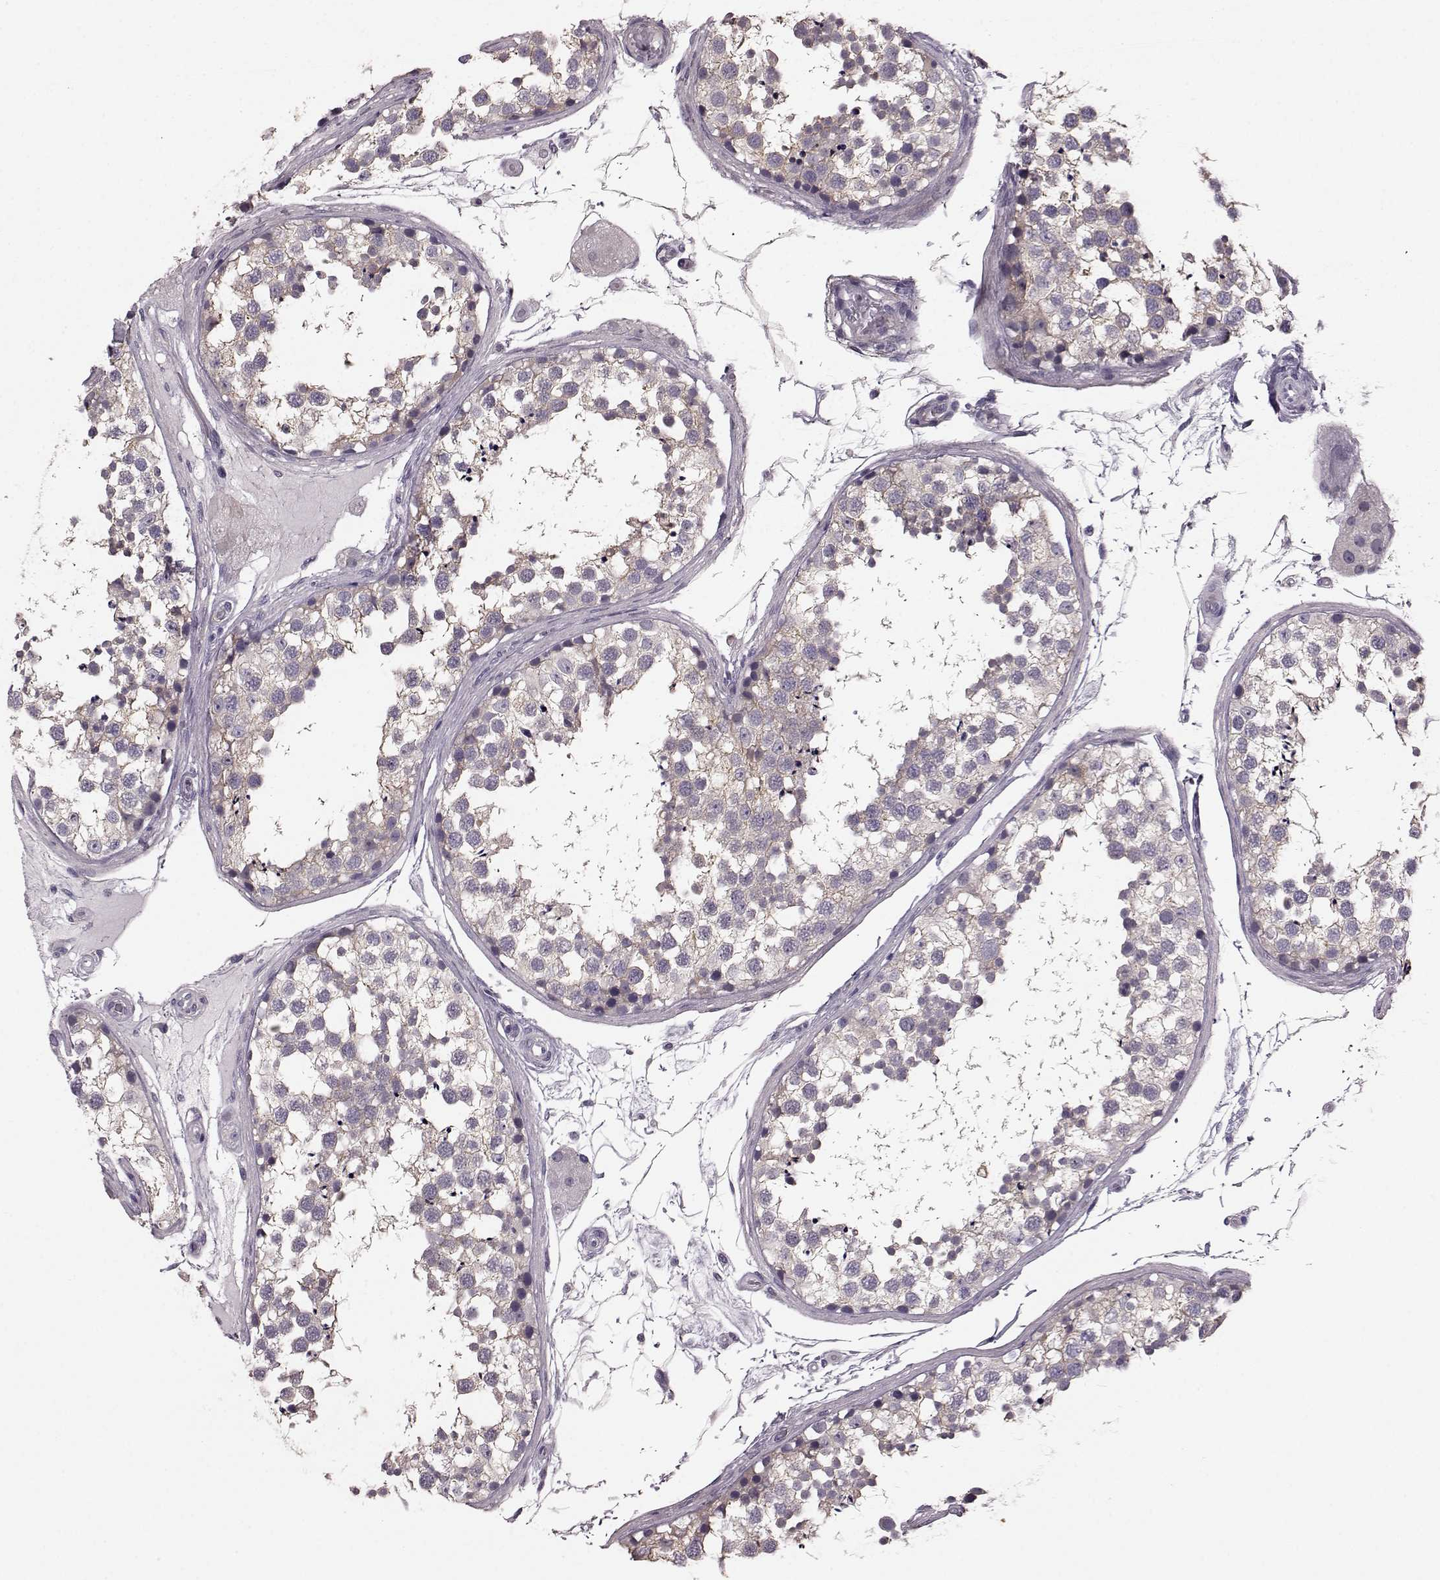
{"staining": {"intensity": "weak", "quantity": "<25%", "location": "cytoplasmic/membranous"}, "tissue": "testis", "cell_type": "Cells in seminiferous ducts", "image_type": "normal", "snomed": [{"axis": "morphology", "description": "Normal tissue, NOS"}, {"axis": "morphology", "description": "Seminoma, NOS"}, {"axis": "topography", "description": "Testis"}], "caption": "DAB immunohistochemical staining of benign human testis reveals no significant staining in cells in seminiferous ducts.", "gene": "GRK1", "patient": {"sex": "male", "age": 65}}